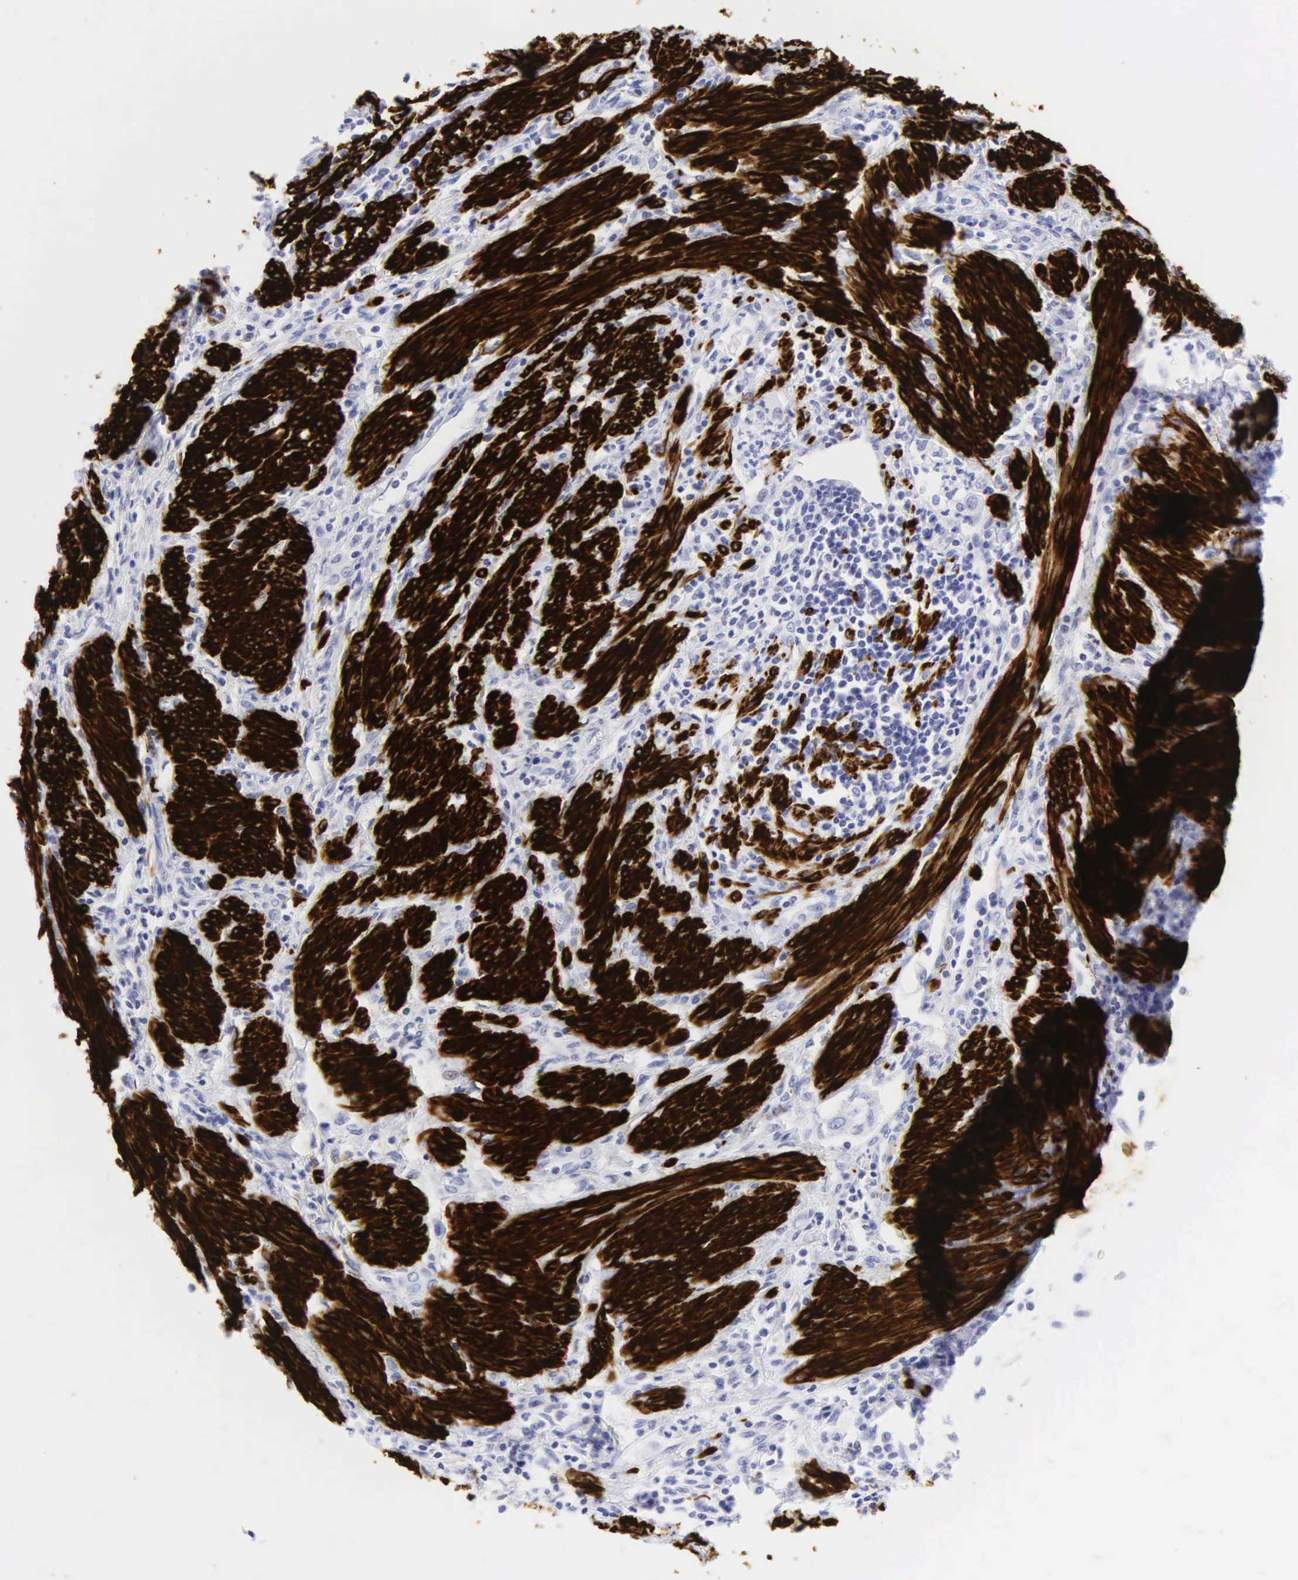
{"staining": {"intensity": "negative", "quantity": "none", "location": "none"}, "tissue": "endometrial cancer", "cell_type": "Tumor cells", "image_type": "cancer", "snomed": [{"axis": "morphology", "description": "Adenocarcinoma, NOS"}, {"axis": "topography", "description": "Endometrium"}], "caption": "Immunohistochemical staining of adenocarcinoma (endometrial) displays no significant staining in tumor cells. The staining is performed using DAB (3,3'-diaminobenzidine) brown chromogen with nuclei counter-stained in using hematoxylin.", "gene": "DES", "patient": {"sex": "female", "age": 75}}